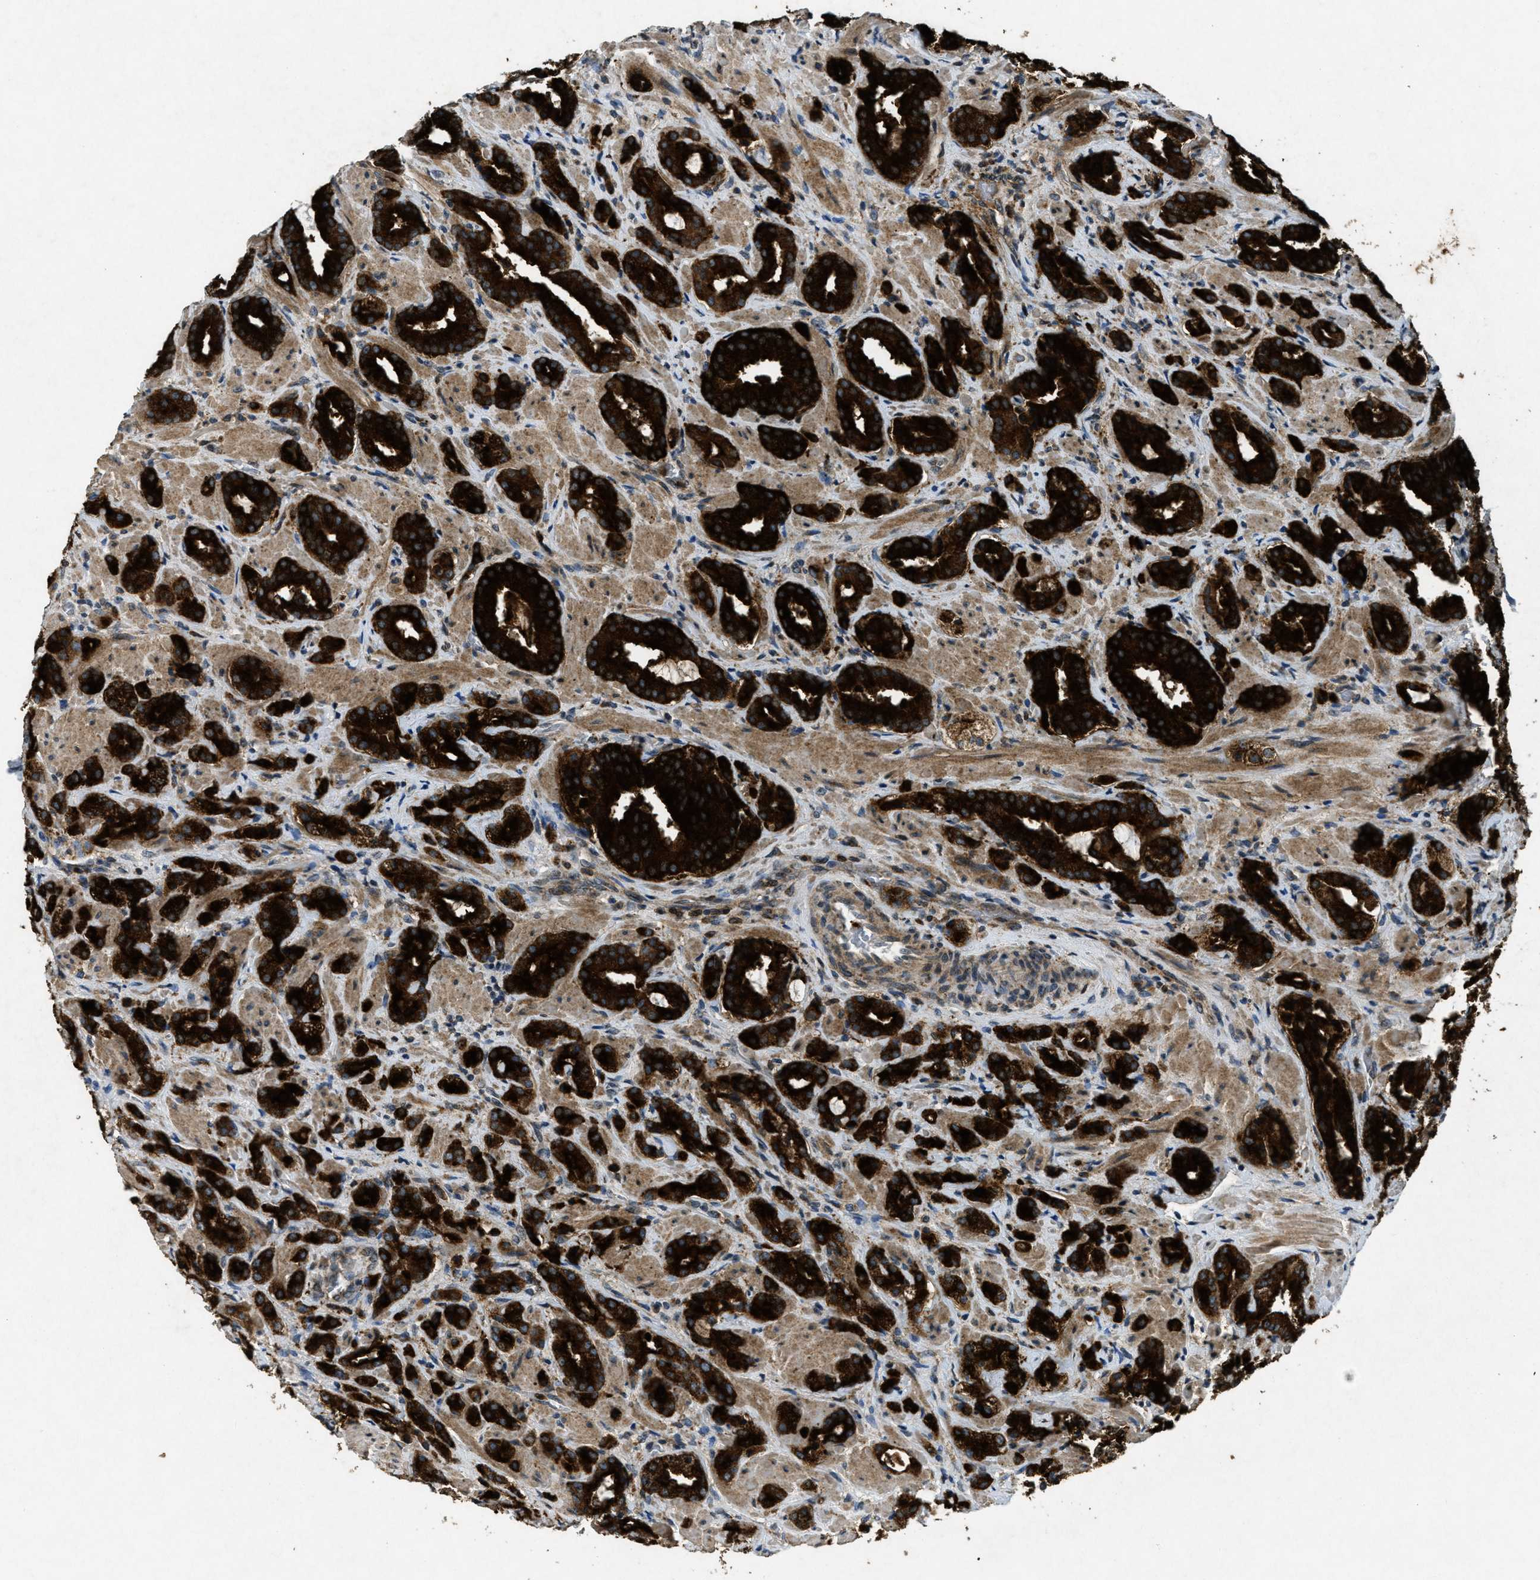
{"staining": {"intensity": "strong", "quantity": ">75%", "location": "cytoplasmic/membranous"}, "tissue": "prostate cancer", "cell_type": "Tumor cells", "image_type": "cancer", "snomed": [{"axis": "morphology", "description": "Adenocarcinoma, High grade"}, {"axis": "topography", "description": "Prostate"}], "caption": "Tumor cells display high levels of strong cytoplasmic/membranous positivity in approximately >75% of cells in human prostate cancer.", "gene": "RAB3D", "patient": {"sex": "male", "age": 64}}